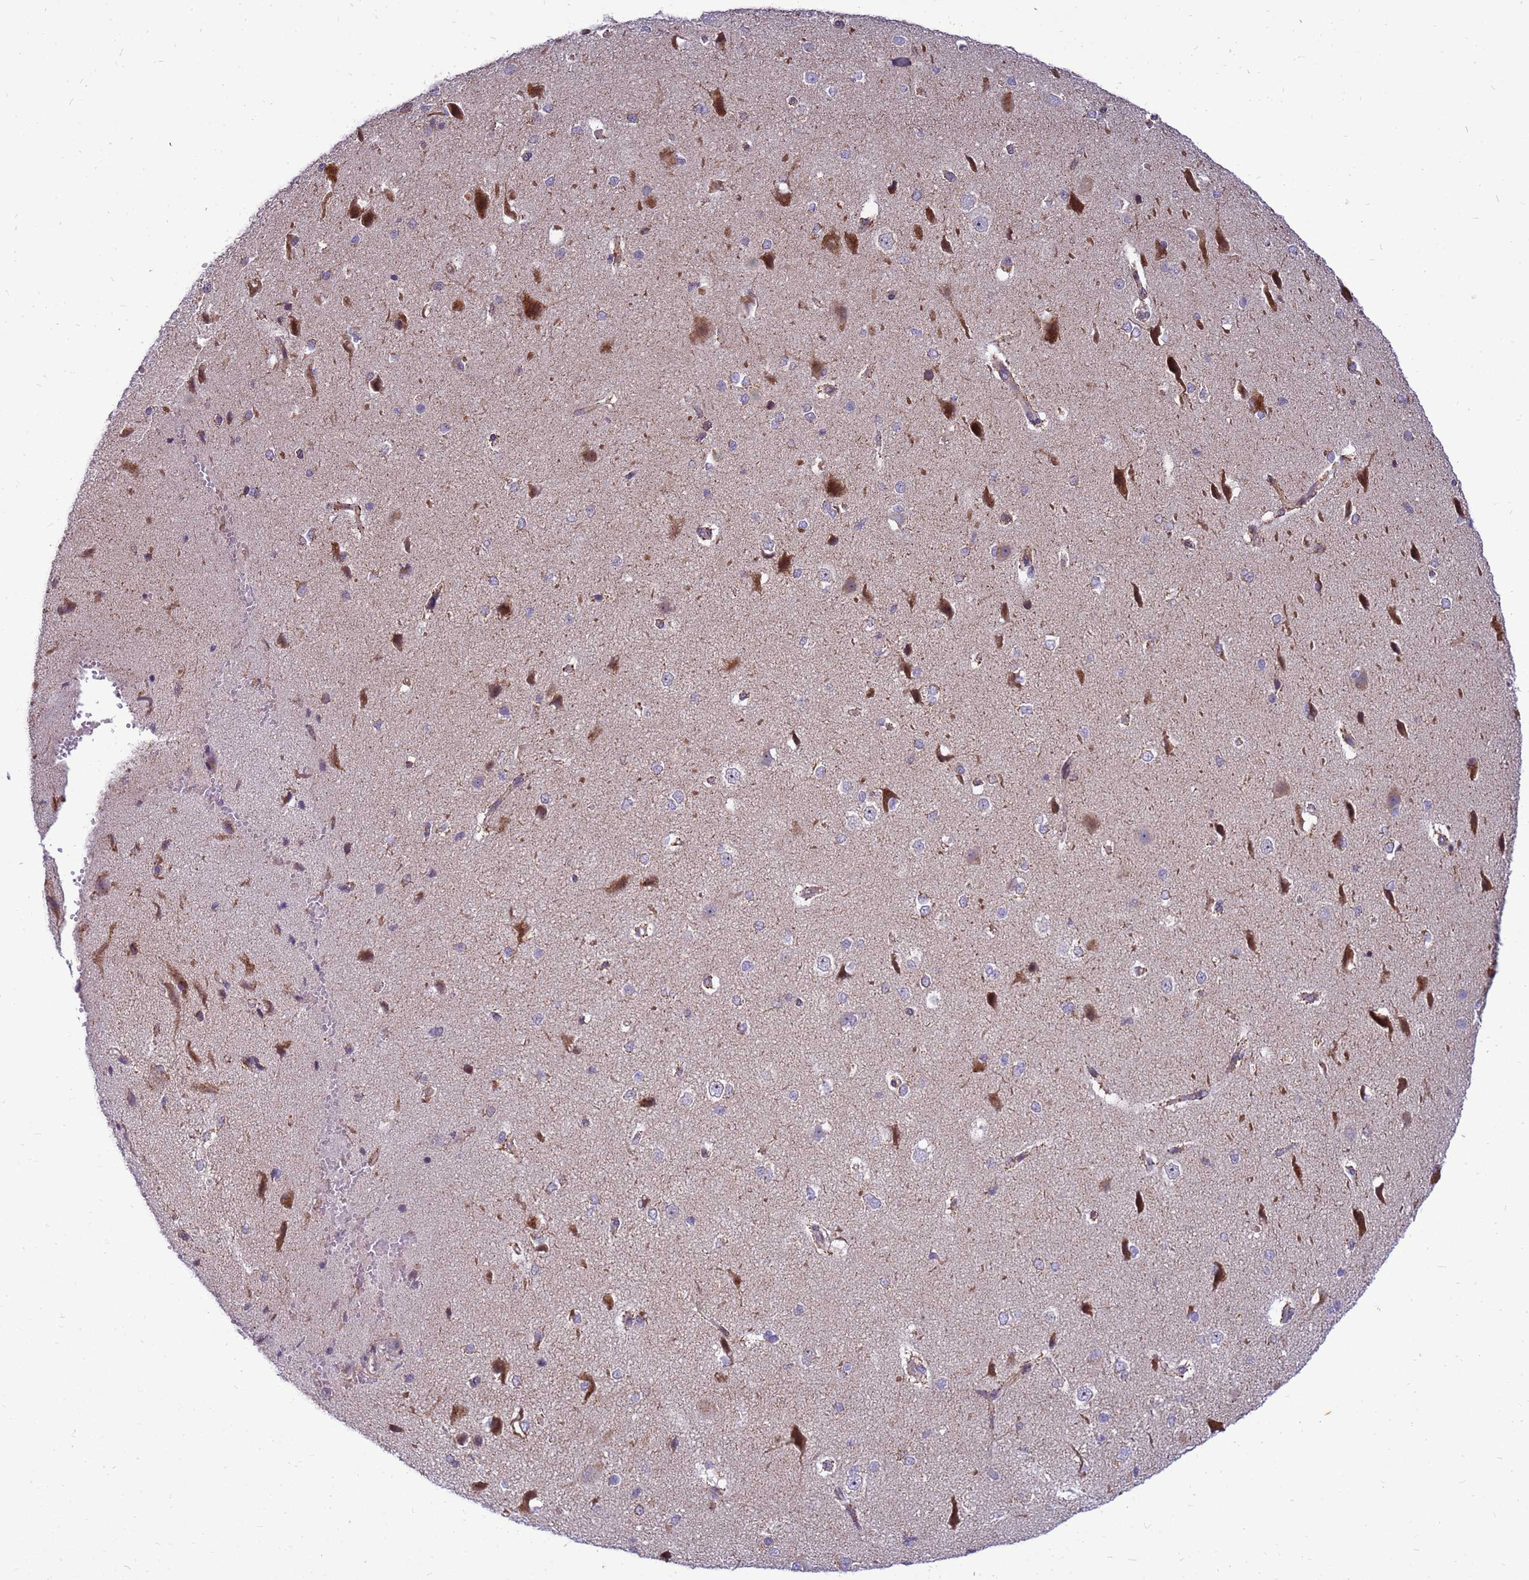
{"staining": {"intensity": "moderate", "quantity": "<25%", "location": "cytoplasmic/membranous"}, "tissue": "cerebral cortex", "cell_type": "Endothelial cells", "image_type": "normal", "snomed": [{"axis": "morphology", "description": "Normal tissue, NOS"}, {"axis": "morphology", "description": "Developmental malformation"}, {"axis": "topography", "description": "Cerebral cortex"}], "caption": "Endothelial cells demonstrate low levels of moderate cytoplasmic/membranous positivity in about <25% of cells in unremarkable human cerebral cortex.", "gene": "C12orf43", "patient": {"sex": "female", "age": 30}}